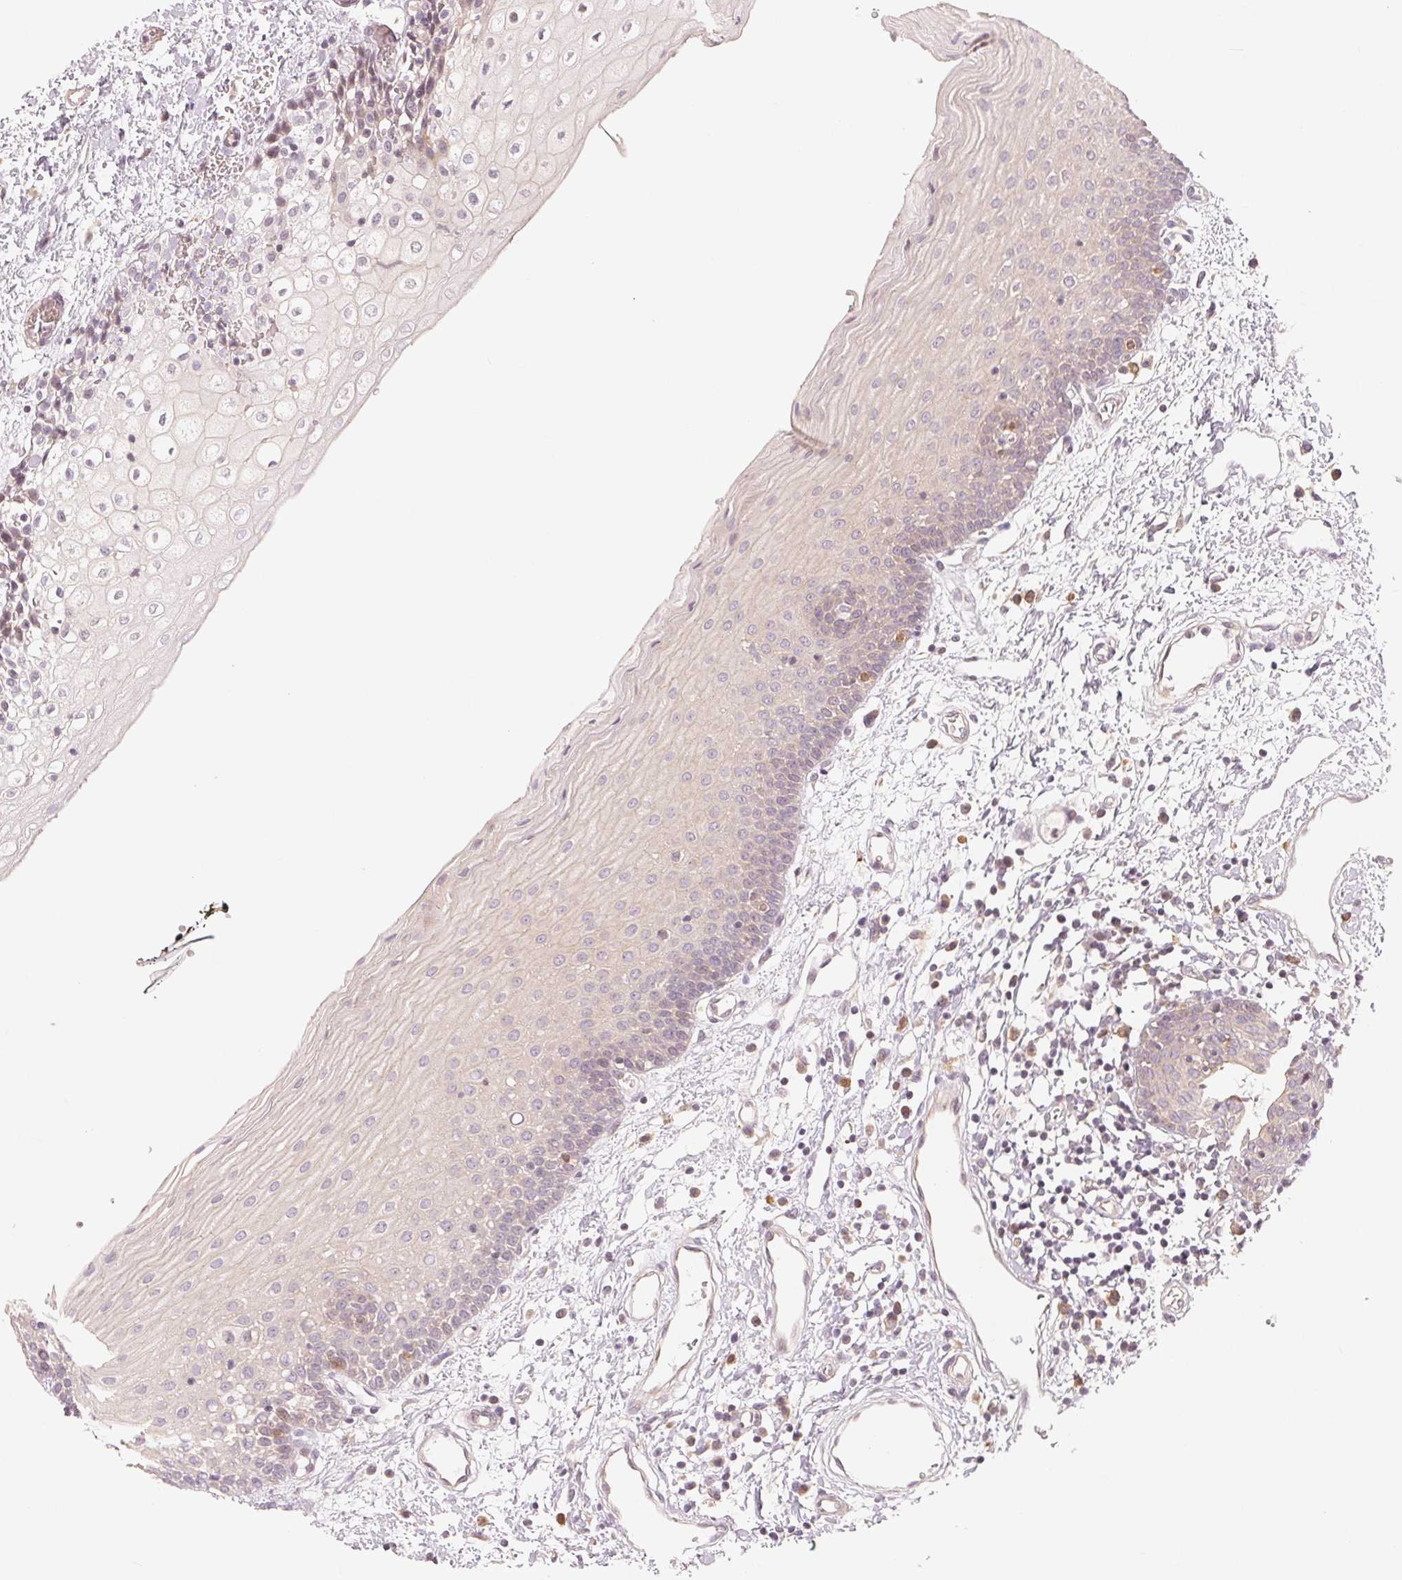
{"staining": {"intensity": "moderate", "quantity": "<25%", "location": "cytoplasmic/membranous"}, "tissue": "oral mucosa", "cell_type": "Squamous epithelial cells", "image_type": "normal", "snomed": [{"axis": "morphology", "description": "Normal tissue, NOS"}, {"axis": "topography", "description": "Oral tissue"}], "caption": "This is a histology image of immunohistochemistry (IHC) staining of unremarkable oral mucosa, which shows moderate expression in the cytoplasmic/membranous of squamous epithelial cells.", "gene": "DENND2C", "patient": {"sex": "female", "age": 43}}